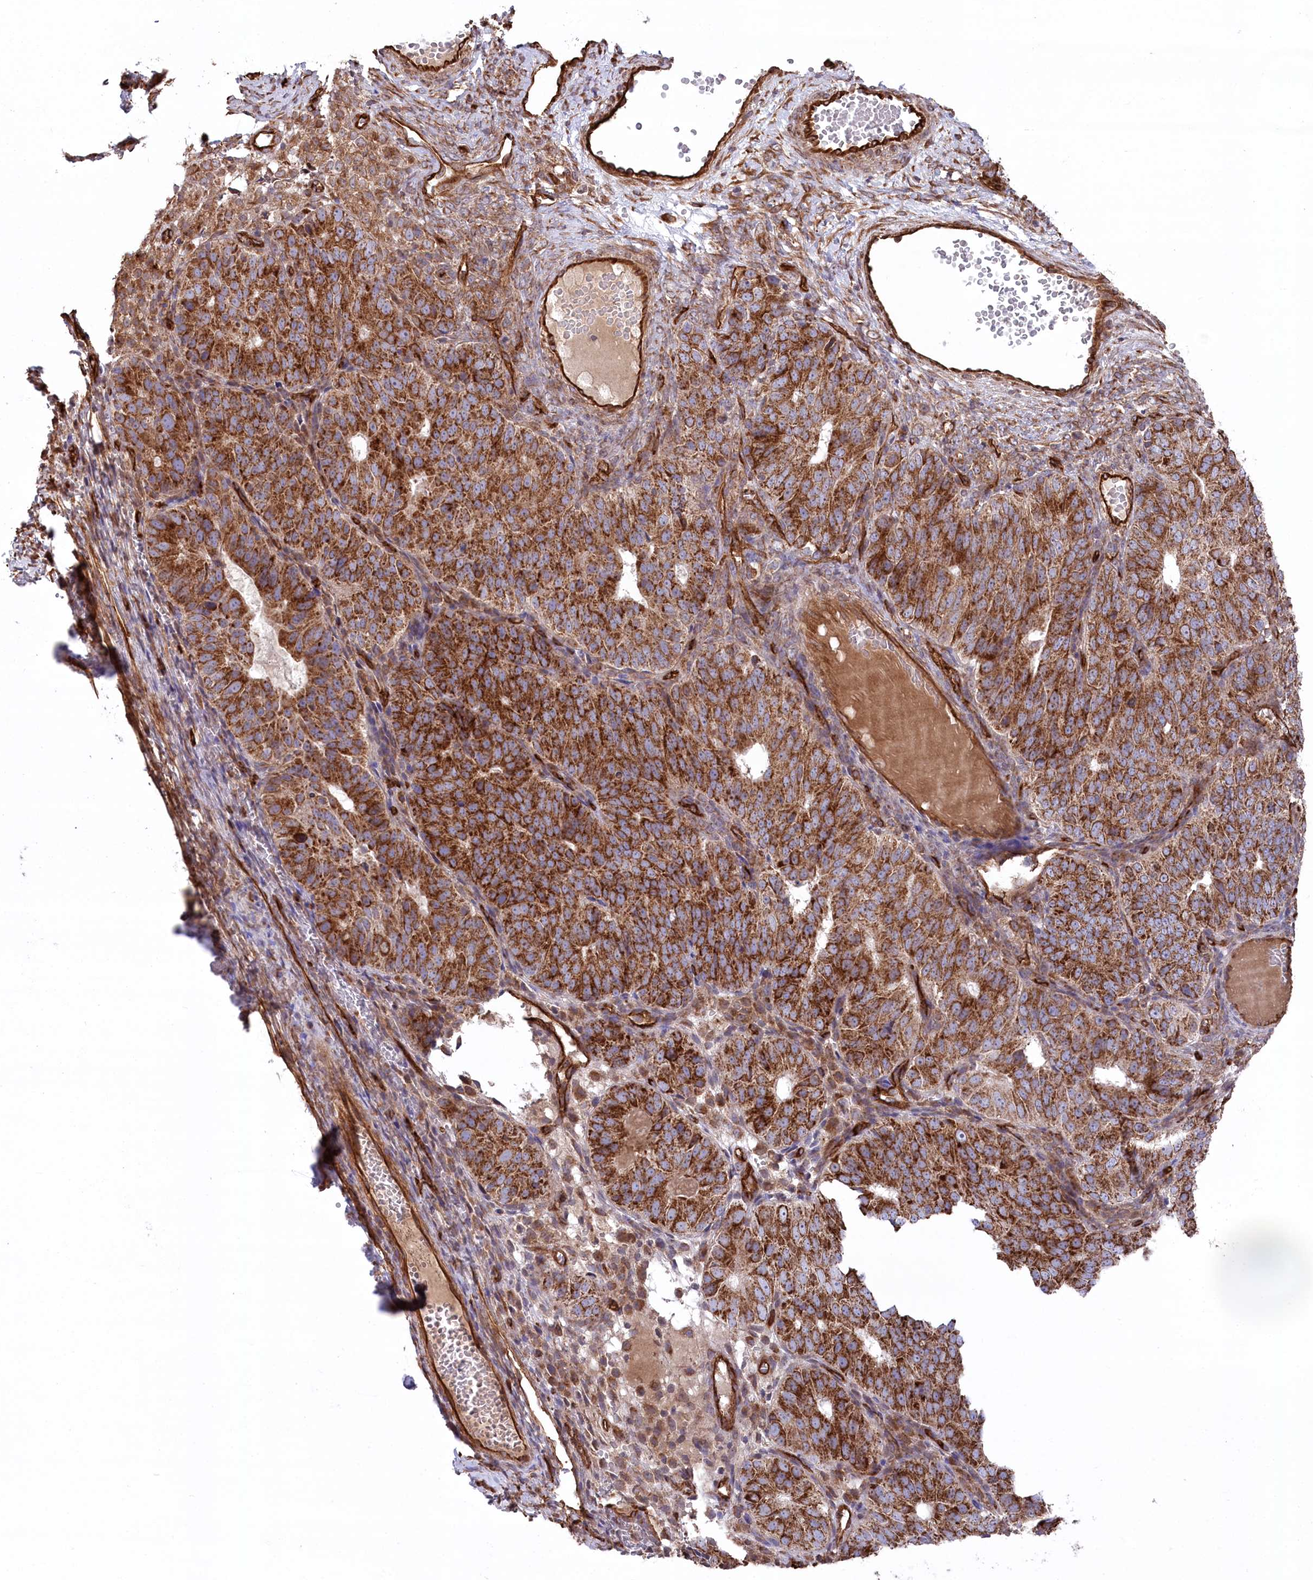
{"staining": {"intensity": "strong", "quantity": ">75%", "location": "cytoplasmic/membranous"}, "tissue": "ovarian cancer", "cell_type": "Tumor cells", "image_type": "cancer", "snomed": [{"axis": "morphology", "description": "Carcinoma, endometroid"}, {"axis": "topography", "description": "Ovary"}], "caption": "Endometroid carcinoma (ovarian) stained with a brown dye demonstrates strong cytoplasmic/membranous positive expression in about >75% of tumor cells.", "gene": "MTPAP", "patient": {"sex": "female", "age": 51}}